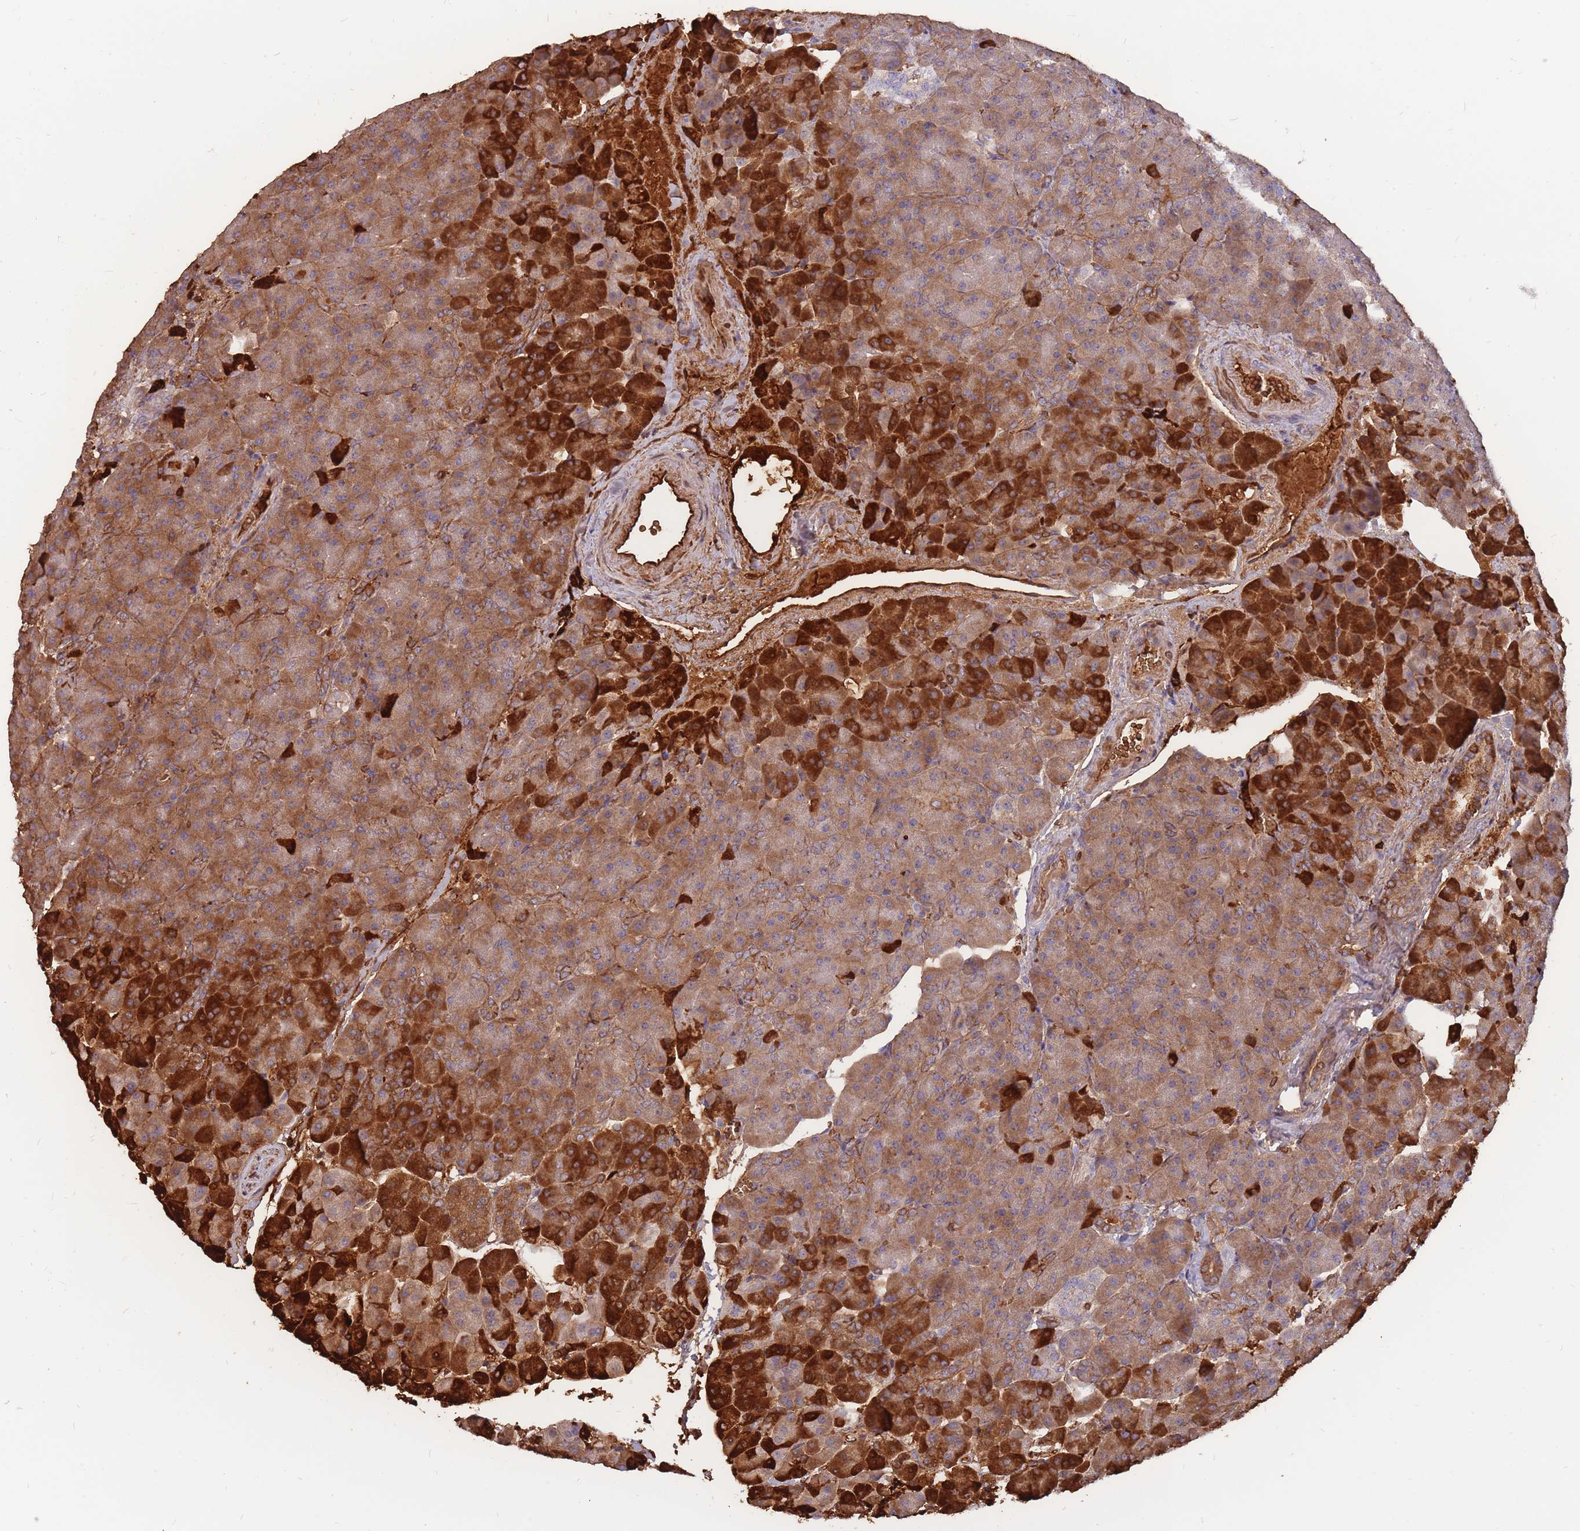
{"staining": {"intensity": "strong", "quantity": ">75%", "location": "cytoplasmic/membranous"}, "tissue": "pancreas", "cell_type": "Exocrine glandular cells", "image_type": "normal", "snomed": [{"axis": "morphology", "description": "Normal tissue, NOS"}, {"axis": "topography", "description": "Pancreas"}], "caption": "A brown stain labels strong cytoplasmic/membranous positivity of a protein in exocrine glandular cells of unremarkable human pancreas.", "gene": "ATP10D", "patient": {"sex": "female", "age": 74}}